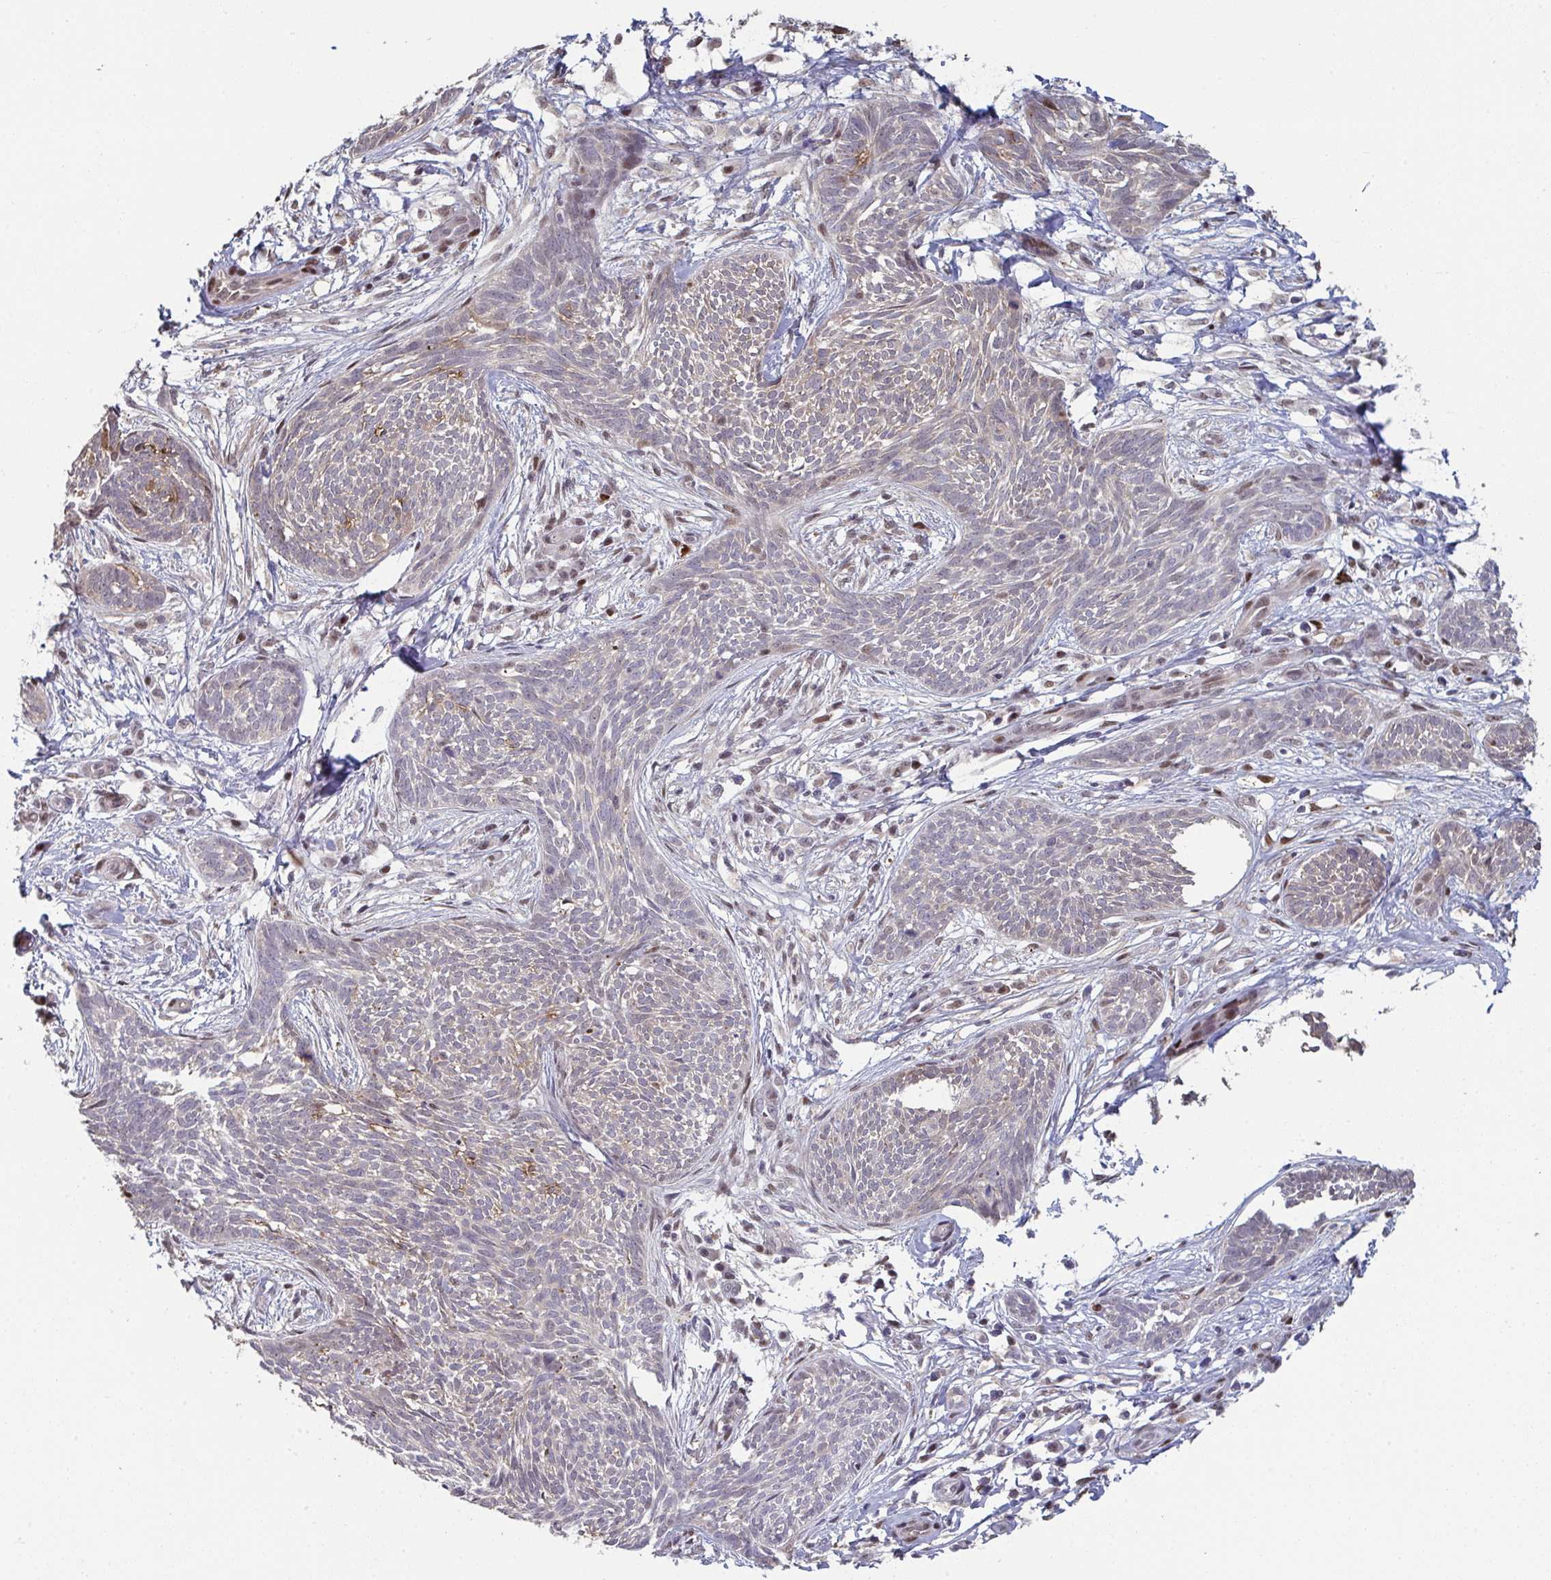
{"staining": {"intensity": "negative", "quantity": "none", "location": "none"}, "tissue": "skin cancer", "cell_type": "Tumor cells", "image_type": "cancer", "snomed": [{"axis": "morphology", "description": "Basal cell carcinoma"}, {"axis": "topography", "description": "Skin"}, {"axis": "topography", "description": "Skin, foot"}], "caption": "This is an immunohistochemistry (IHC) micrograph of skin cancer. There is no positivity in tumor cells.", "gene": "ACD", "patient": {"sex": "female", "age": 86}}